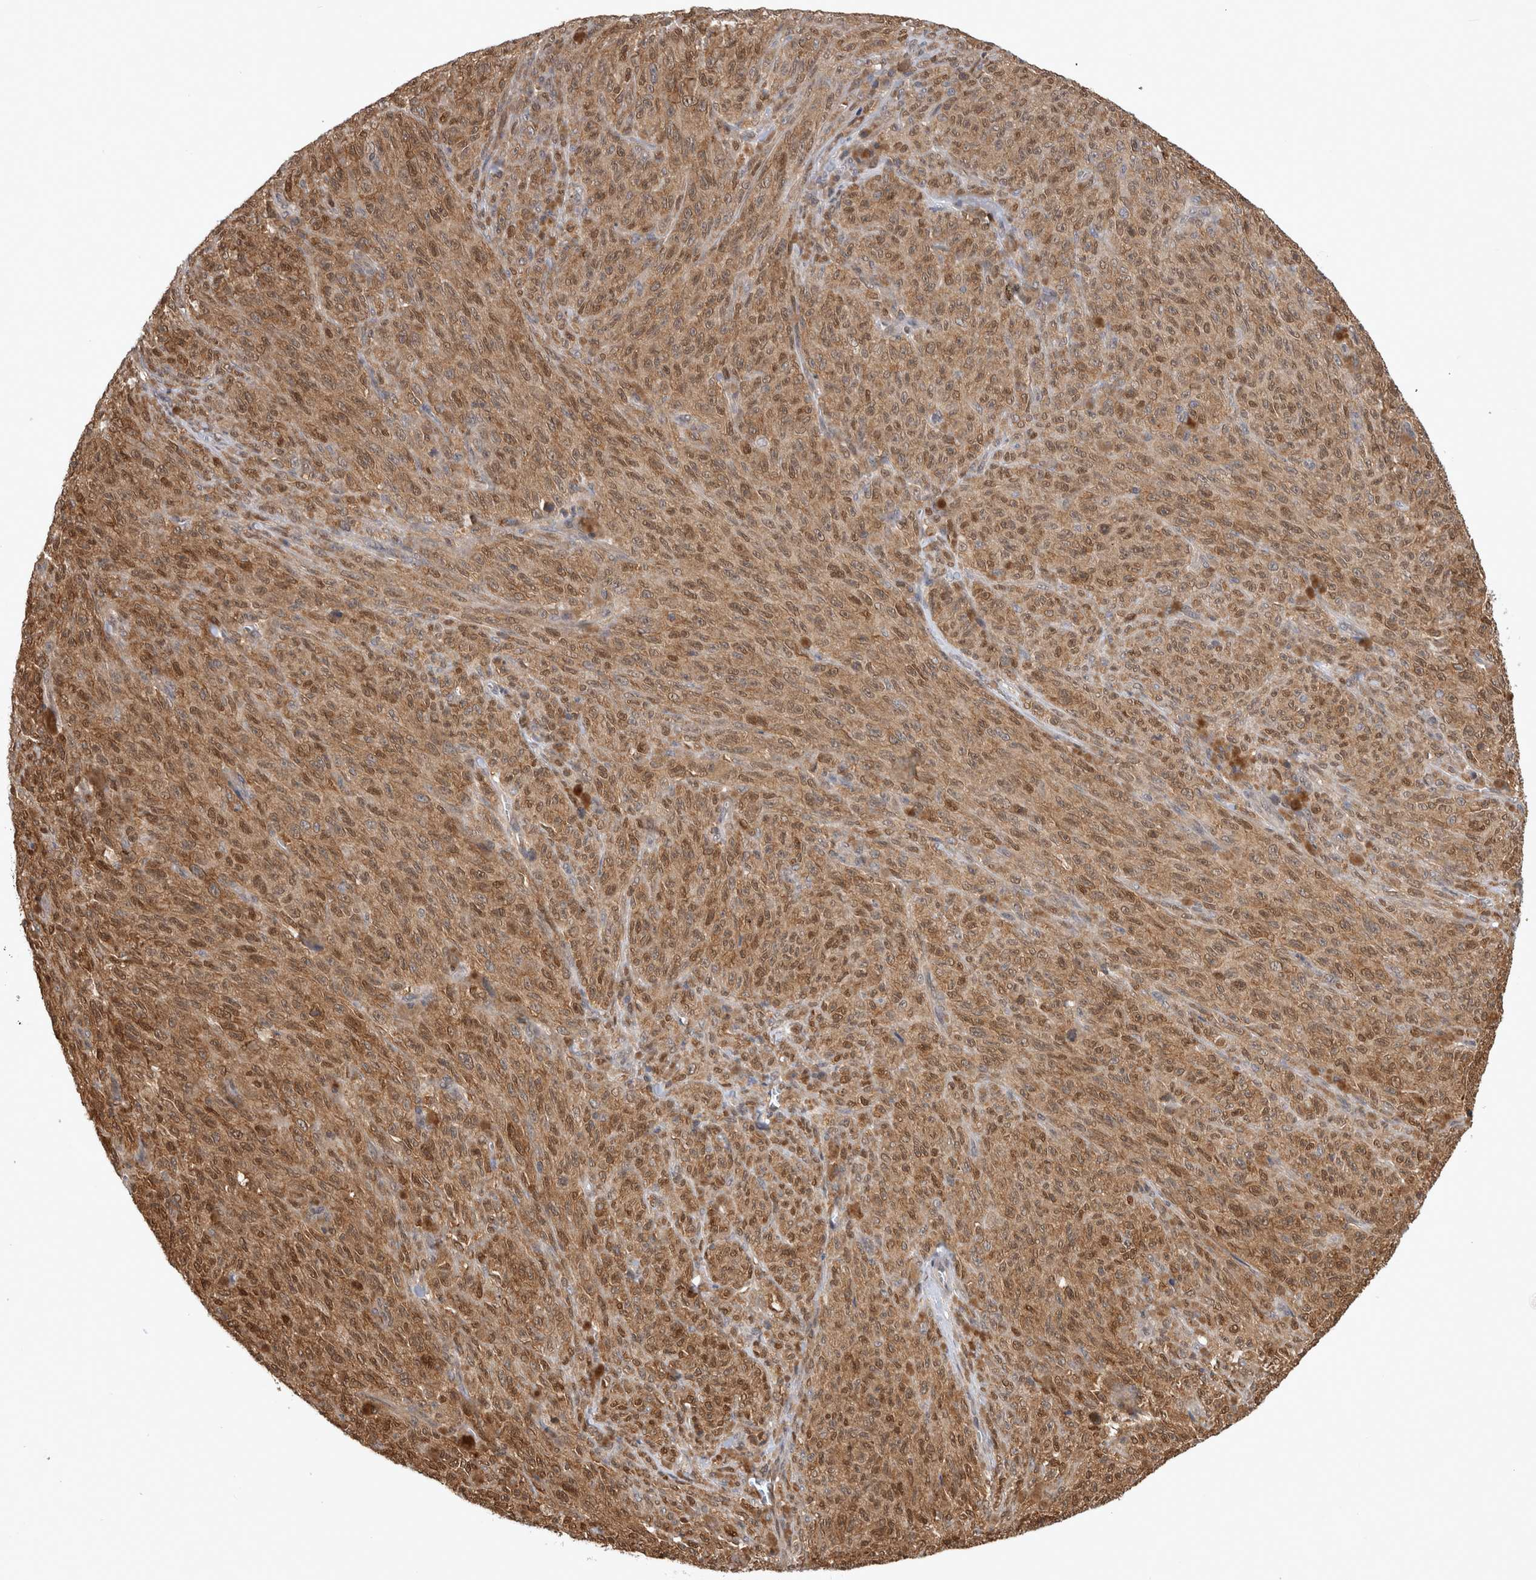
{"staining": {"intensity": "moderate", "quantity": ">75%", "location": "cytoplasmic/membranous,nuclear"}, "tissue": "melanoma", "cell_type": "Tumor cells", "image_type": "cancer", "snomed": [{"axis": "morphology", "description": "Malignant melanoma, NOS"}, {"axis": "topography", "description": "Skin"}], "caption": "Human malignant melanoma stained for a protein (brown) displays moderate cytoplasmic/membranous and nuclear positive staining in approximately >75% of tumor cells.", "gene": "ASTN2", "patient": {"sex": "female", "age": 82}}